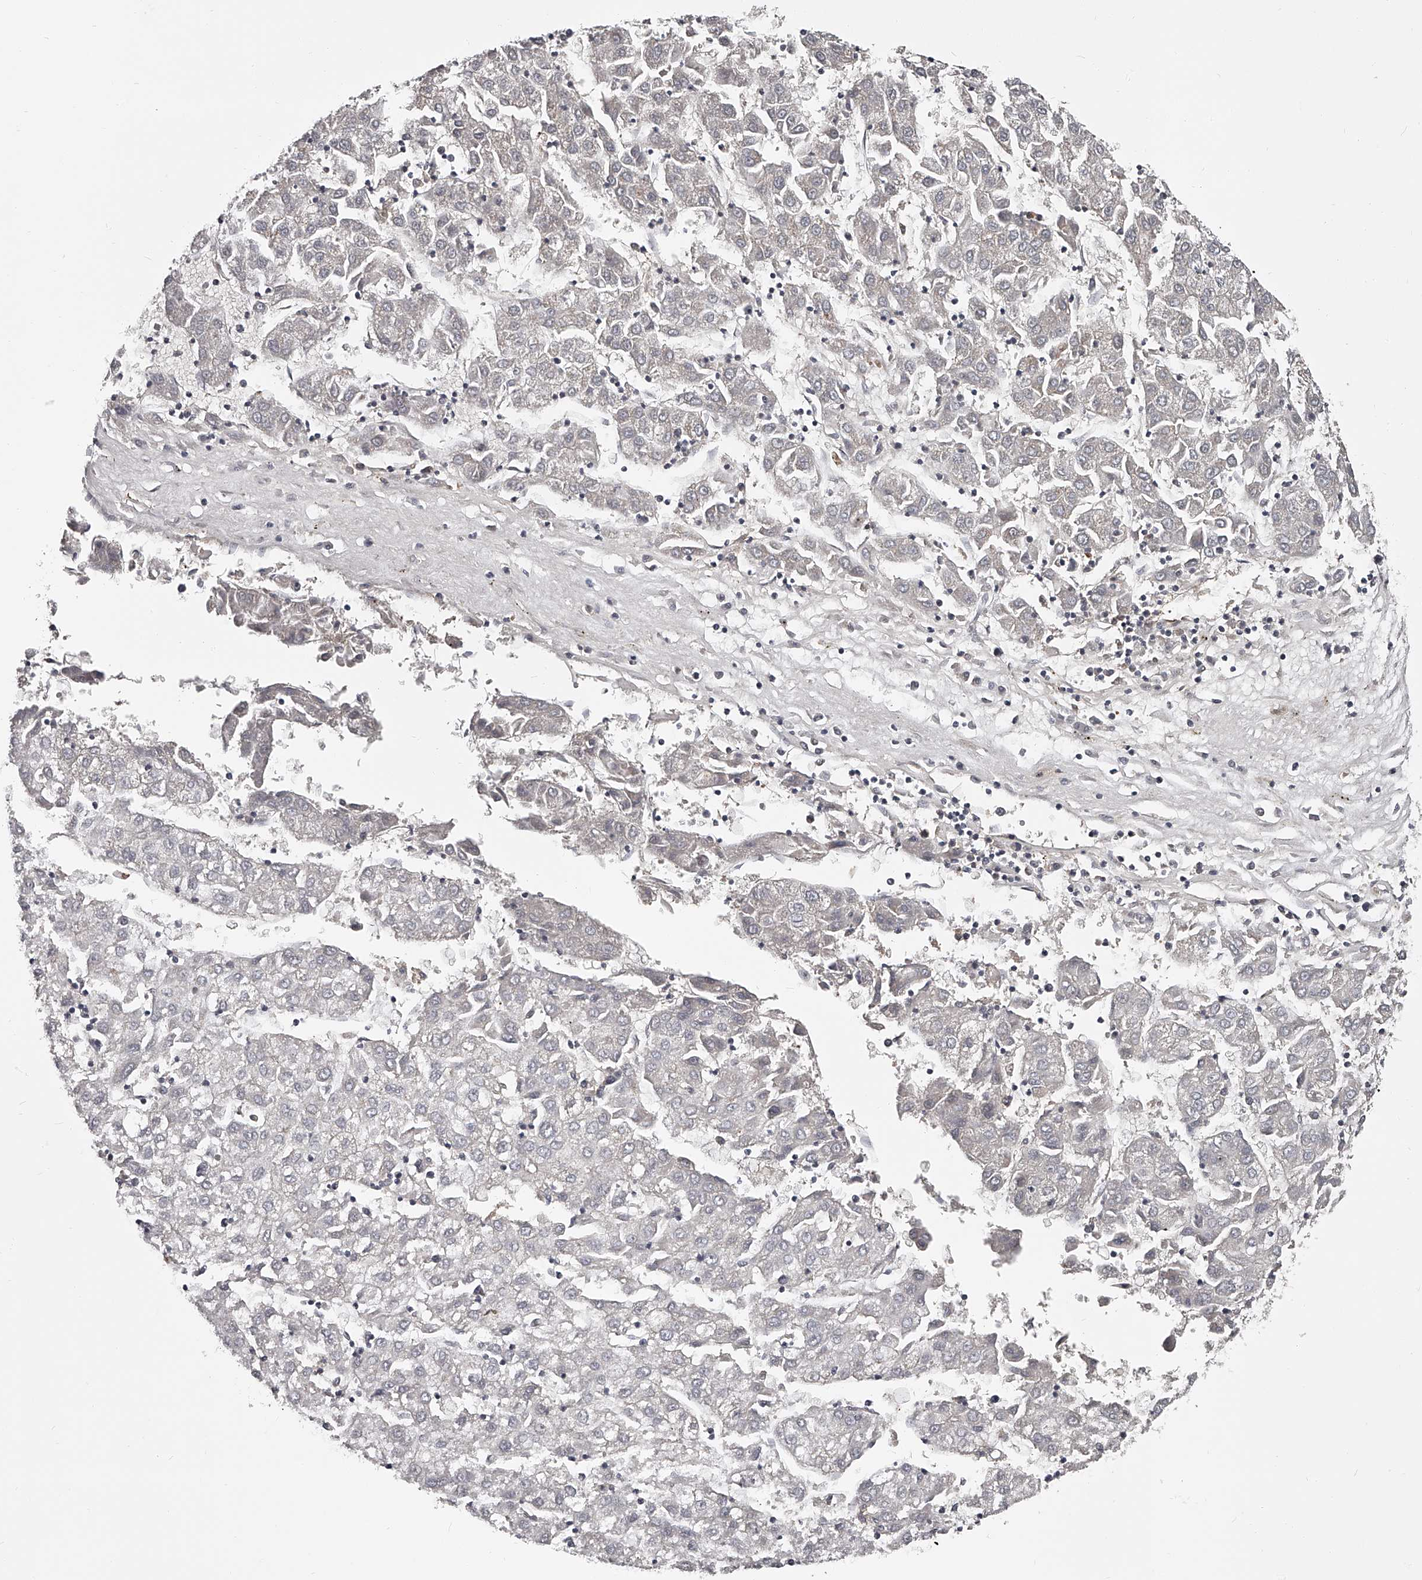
{"staining": {"intensity": "negative", "quantity": "none", "location": "none"}, "tissue": "liver cancer", "cell_type": "Tumor cells", "image_type": "cancer", "snomed": [{"axis": "morphology", "description": "Carcinoma, Hepatocellular, NOS"}, {"axis": "topography", "description": "Liver"}], "caption": "Human liver cancer stained for a protein using IHC shows no staining in tumor cells.", "gene": "PACSIN1", "patient": {"sex": "male", "age": 72}}